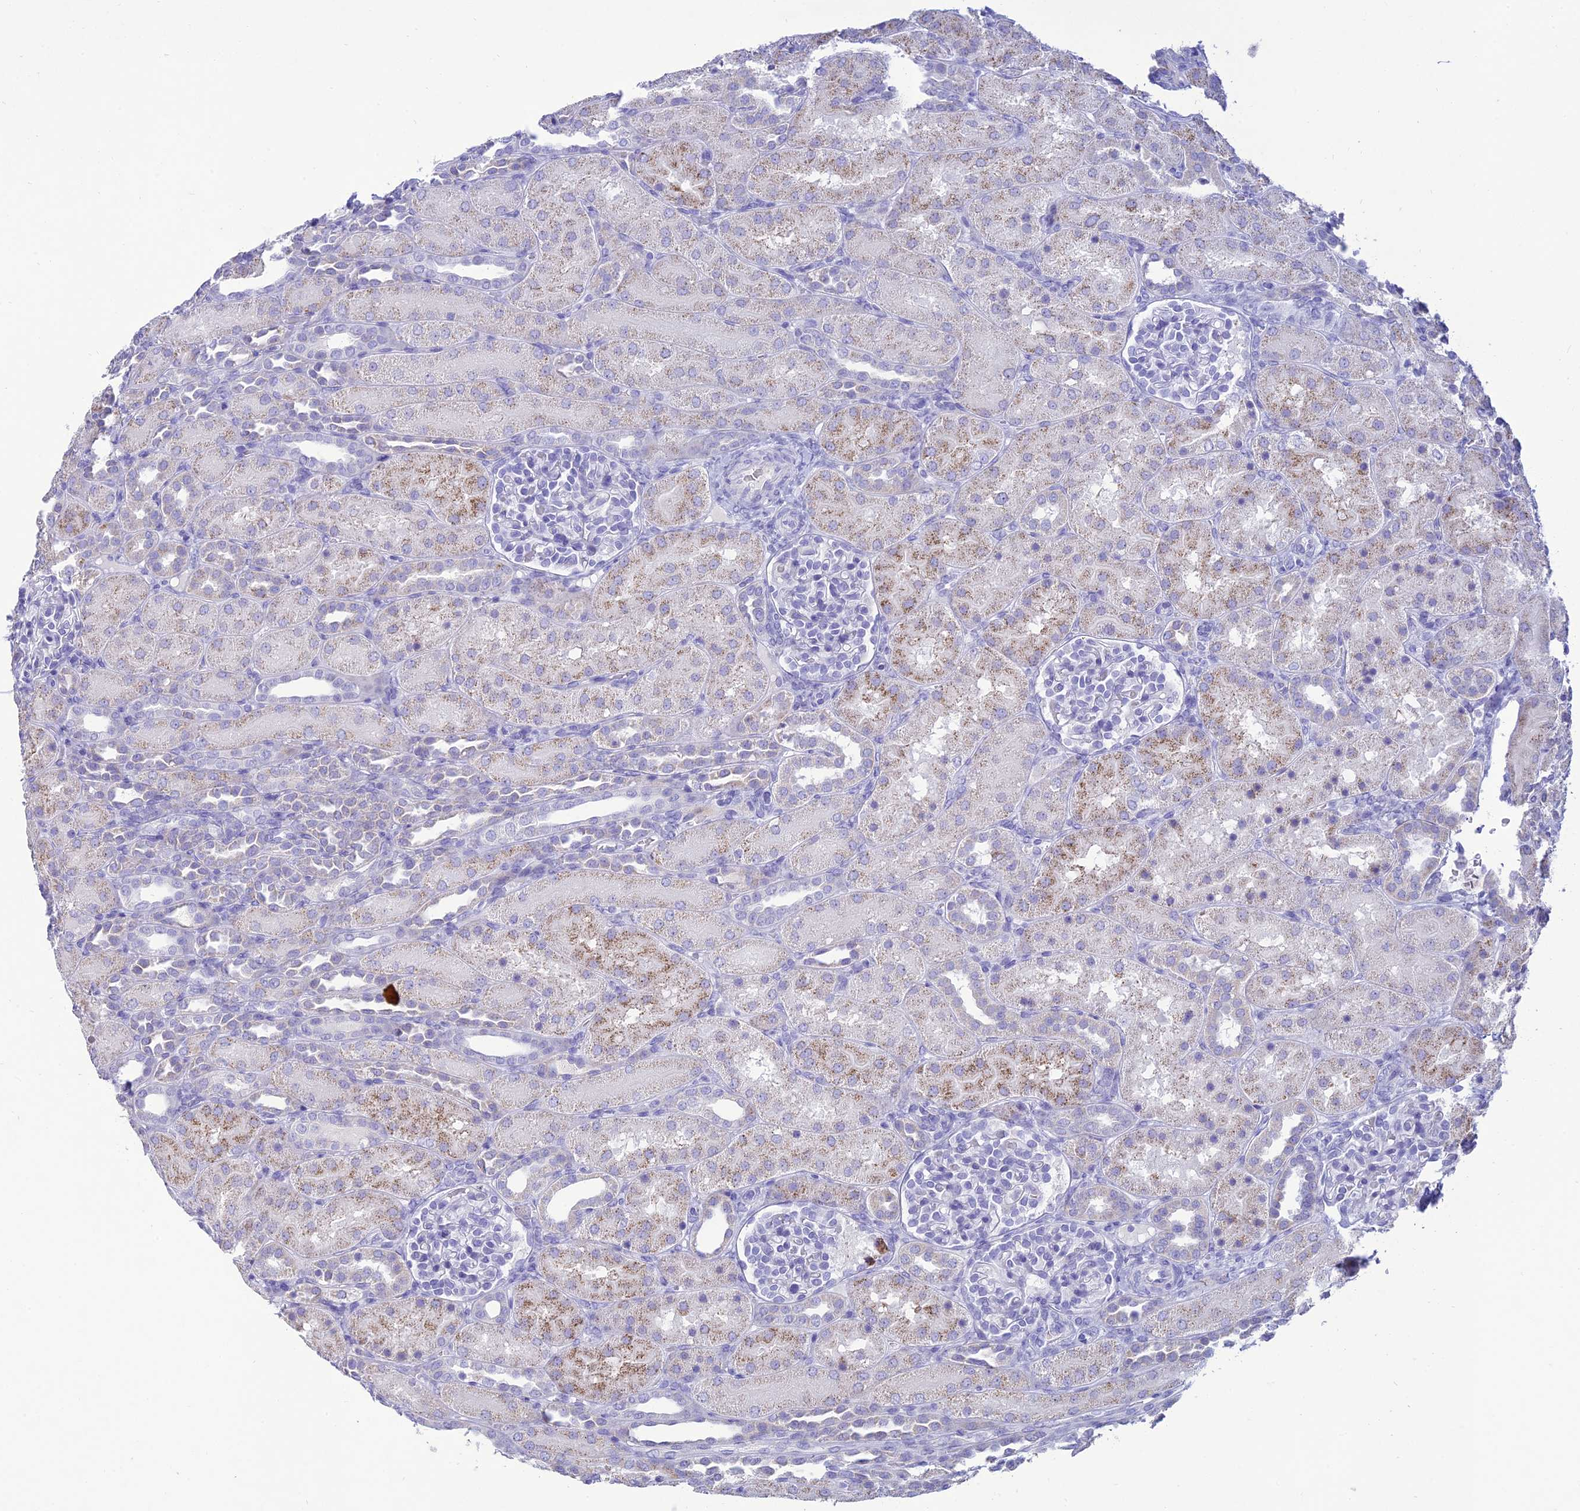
{"staining": {"intensity": "negative", "quantity": "none", "location": "none"}, "tissue": "kidney", "cell_type": "Cells in glomeruli", "image_type": "normal", "snomed": [{"axis": "morphology", "description": "Normal tissue, NOS"}, {"axis": "topography", "description": "Kidney"}], "caption": "The immunohistochemistry (IHC) photomicrograph has no significant expression in cells in glomeruli of kidney.", "gene": "MAL2", "patient": {"sex": "male", "age": 1}}